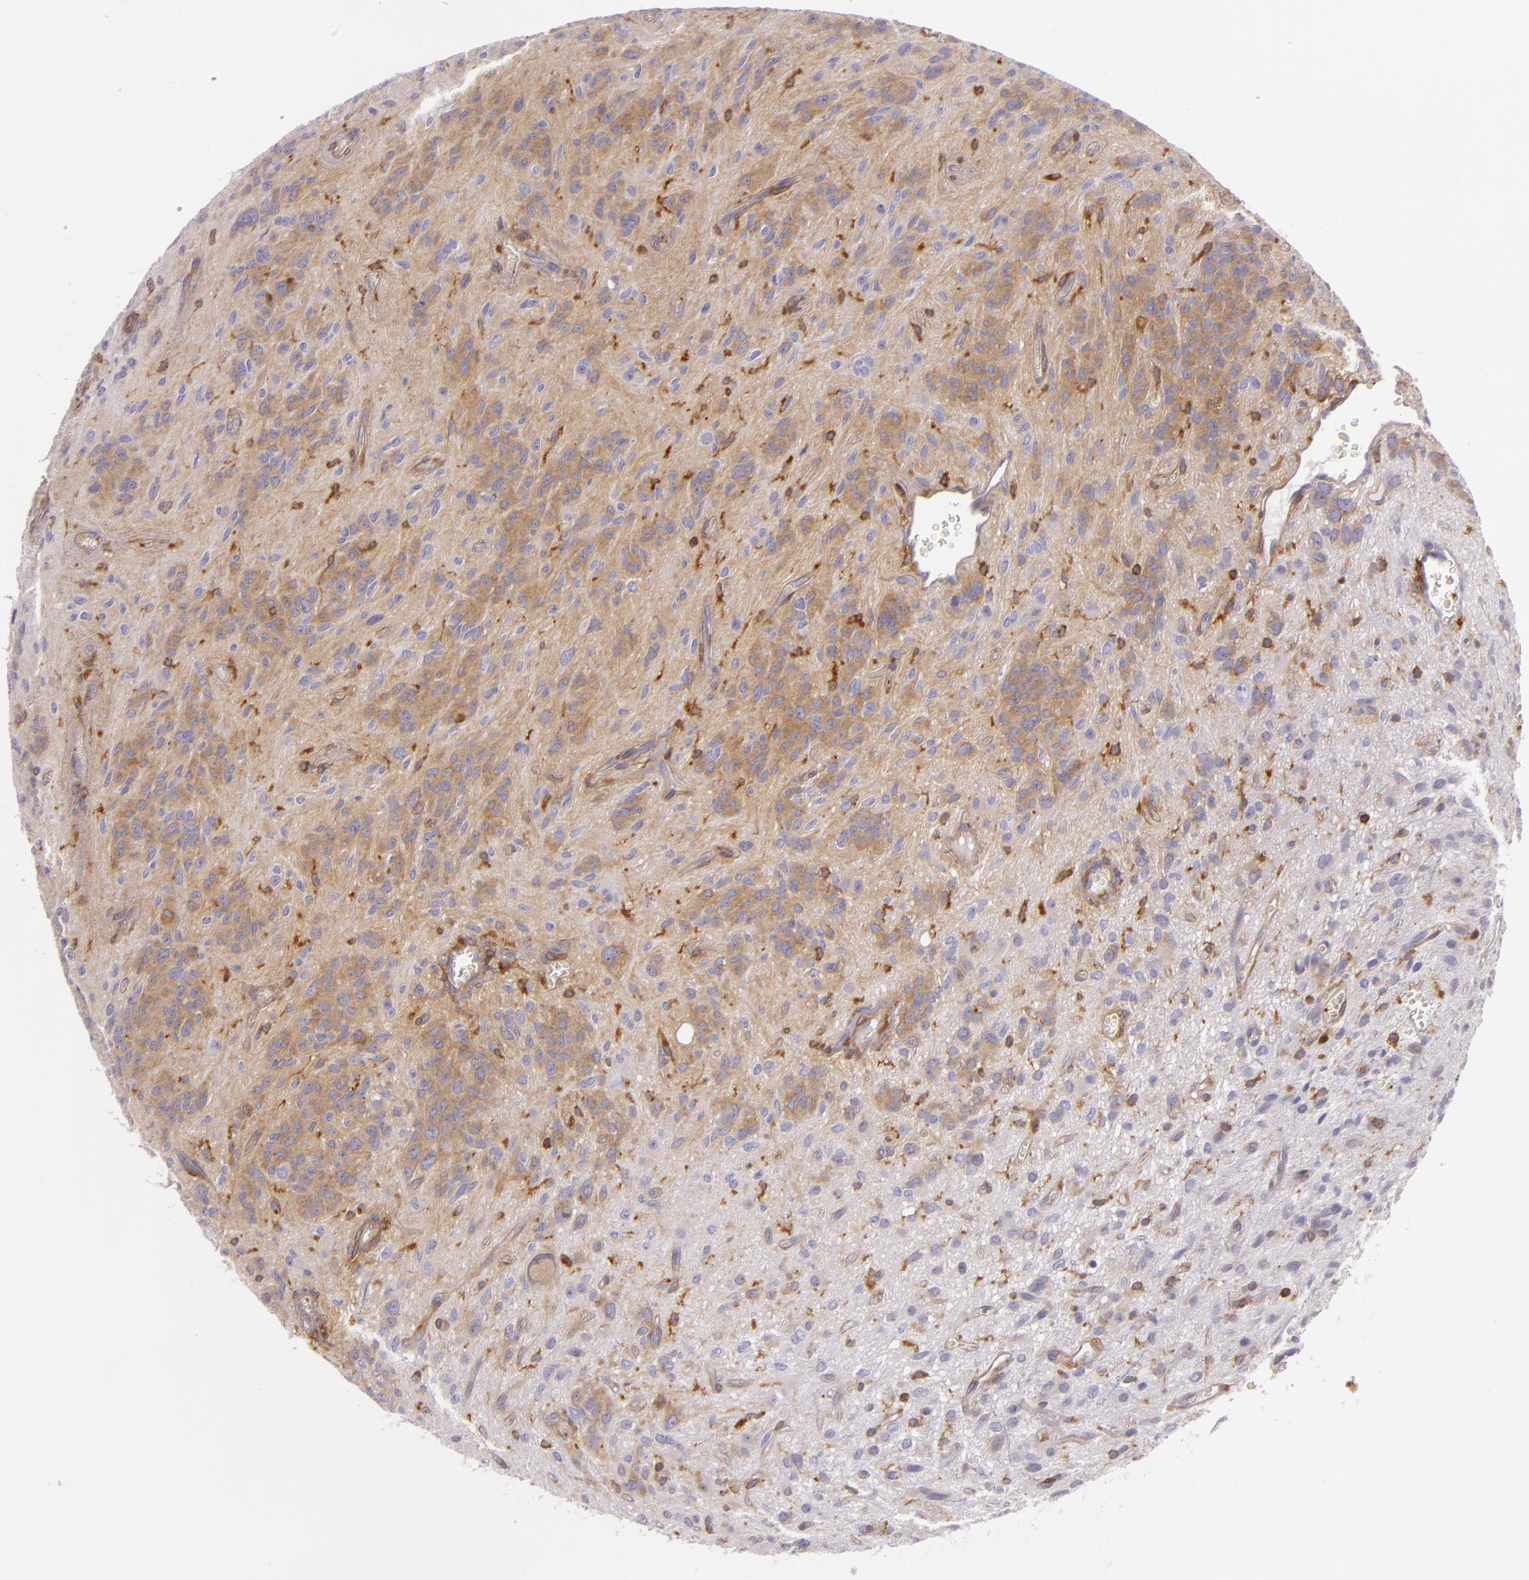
{"staining": {"intensity": "moderate", "quantity": ">75%", "location": "cytoplasmic/membranous"}, "tissue": "glioma", "cell_type": "Tumor cells", "image_type": "cancer", "snomed": [{"axis": "morphology", "description": "Glioma, malignant, Low grade"}, {"axis": "topography", "description": "Brain"}], "caption": "Immunohistochemistry (IHC) of glioma reveals medium levels of moderate cytoplasmic/membranous positivity in approximately >75% of tumor cells. Immunohistochemistry stains the protein of interest in brown and the nuclei are stained blue.", "gene": "TLN1", "patient": {"sex": "female", "age": 15}}